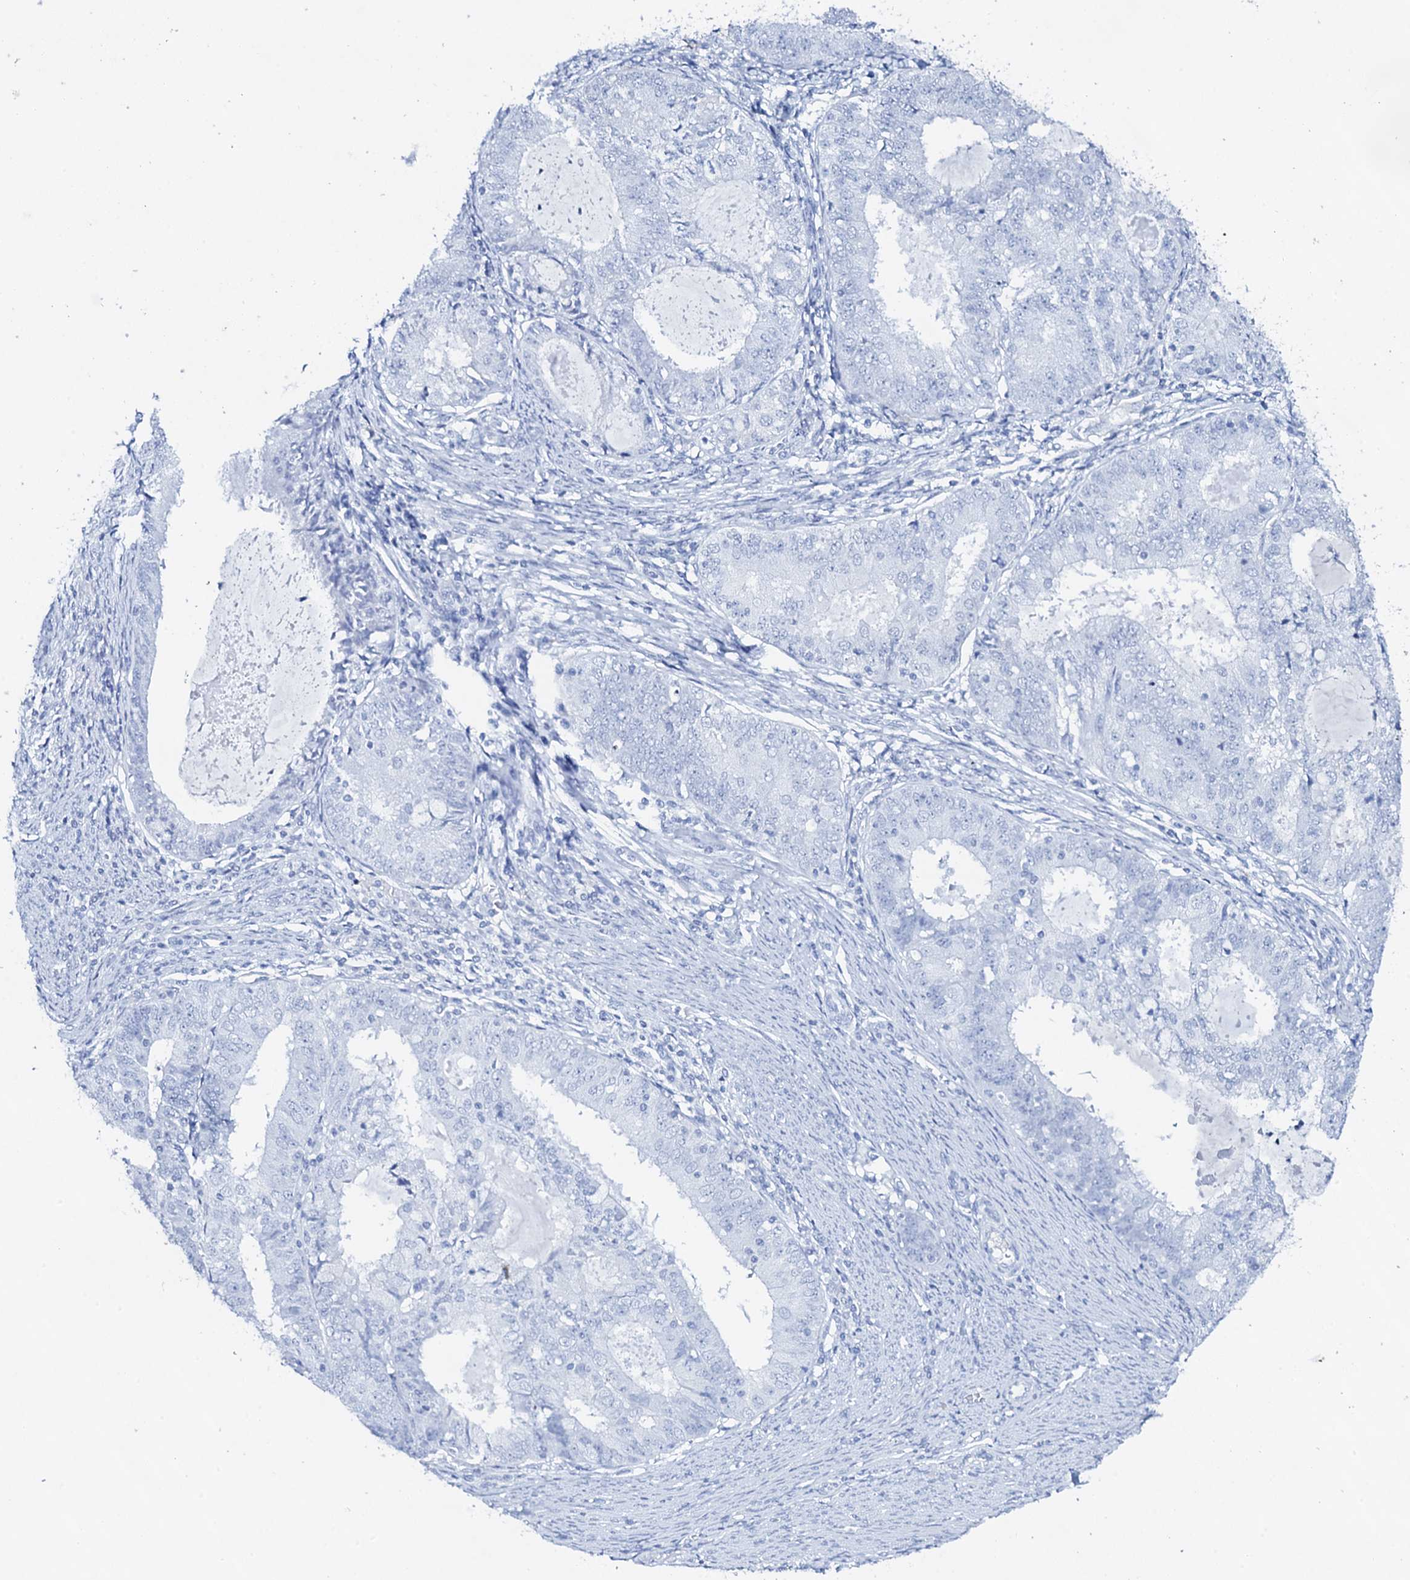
{"staining": {"intensity": "negative", "quantity": "none", "location": "none"}, "tissue": "endometrial cancer", "cell_type": "Tumor cells", "image_type": "cancer", "snomed": [{"axis": "morphology", "description": "Adenocarcinoma, NOS"}, {"axis": "topography", "description": "Endometrium"}], "caption": "High magnification brightfield microscopy of adenocarcinoma (endometrial) stained with DAB (3,3'-diaminobenzidine) (brown) and counterstained with hematoxylin (blue): tumor cells show no significant staining.", "gene": "FBXL16", "patient": {"sex": "female", "age": 57}}